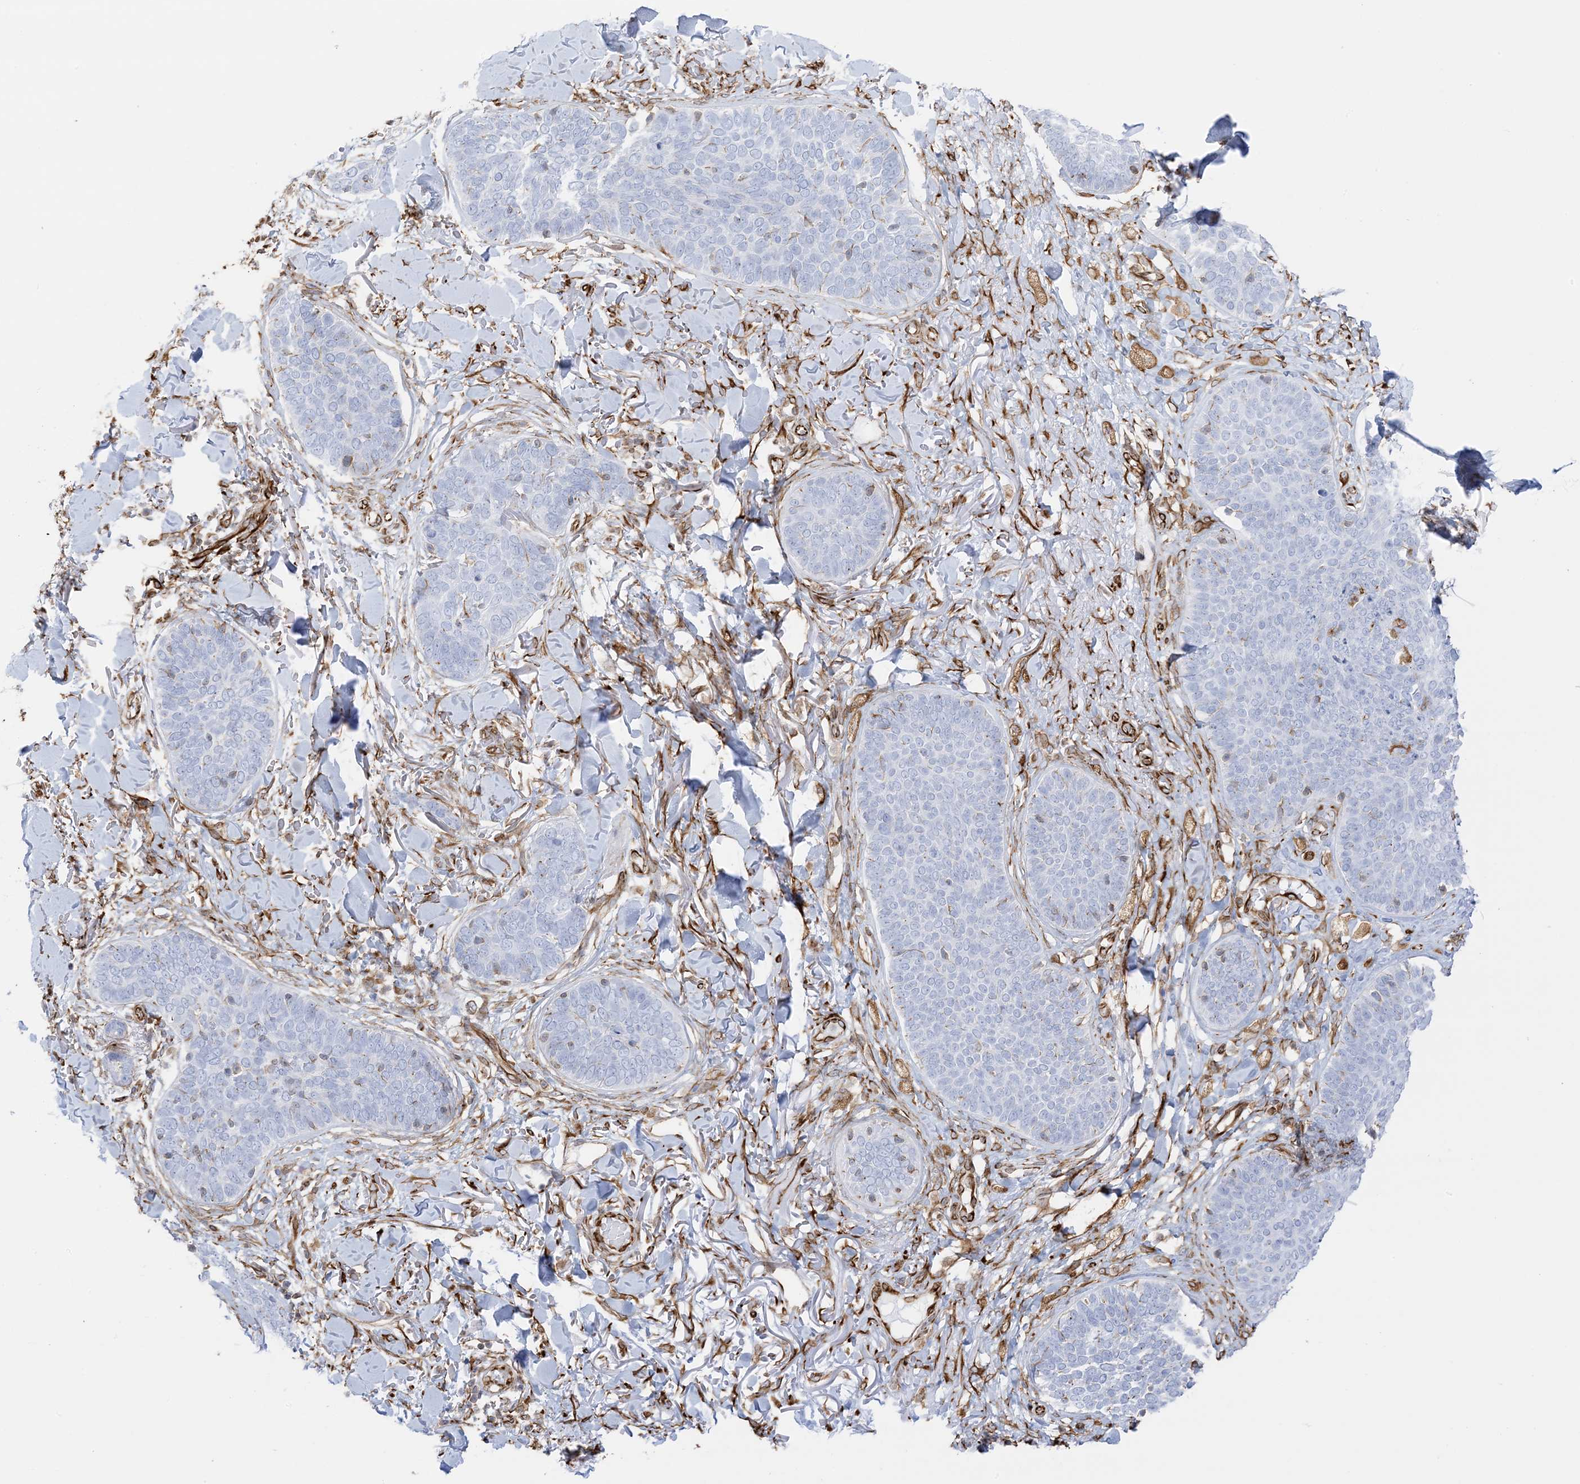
{"staining": {"intensity": "negative", "quantity": "none", "location": "none"}, "tissue": "skin cancer", "cell_type": "Tumor cells", "image_type": "cancer", "snomed": [{"axis": "morphology", "description": "Basal cell carcinoma"}, {"axis": "topography", "description": "Skin"}], "caption": "Immunohistochemistry photomicrograph of neoplastic tissue: skin cancer stained with DAB demonstrates no significant protein positivity in tumor cells. (IHC, brightfield microscopy, high magnification).", "gene": "PID1", "patient": {"sex": "male", "age": 85}}